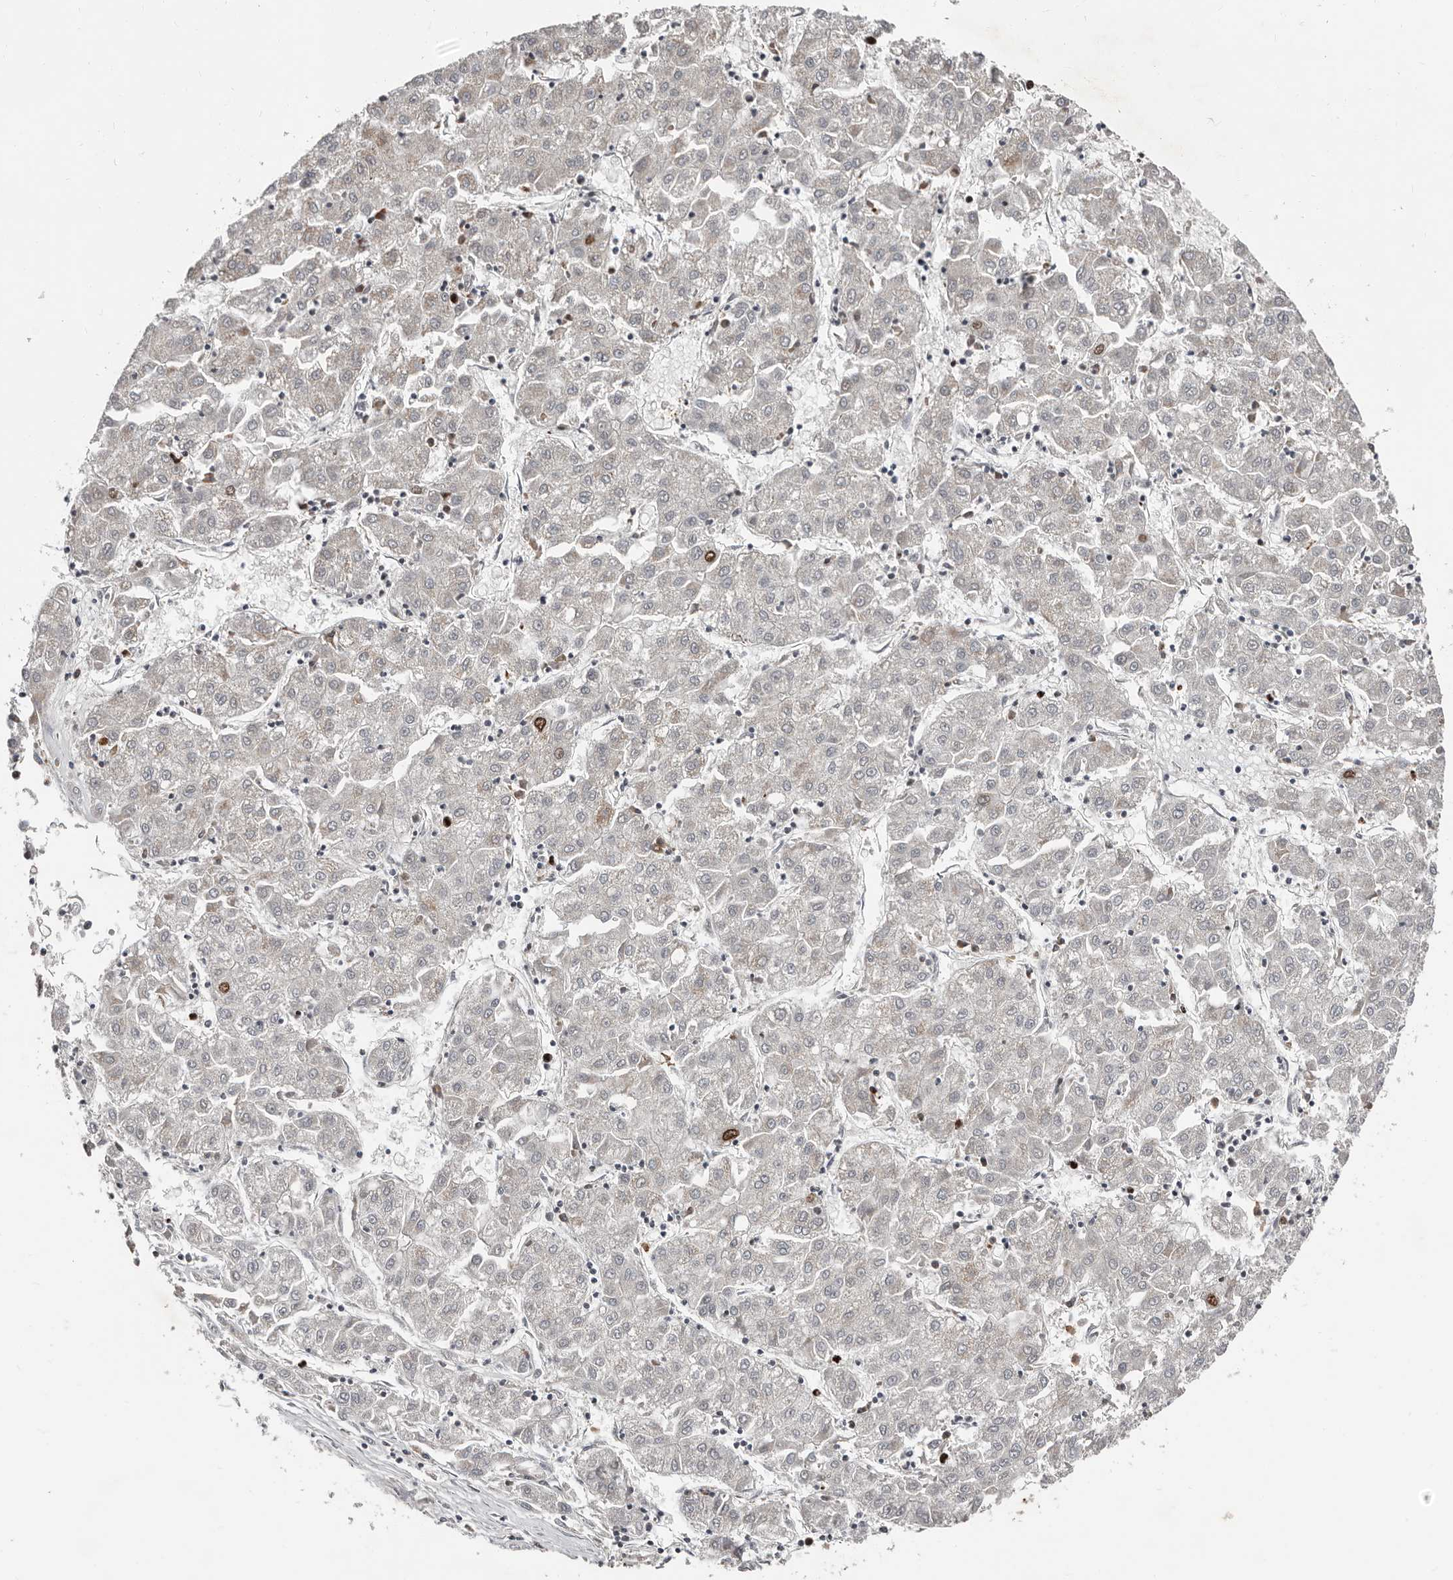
{"staining": {"intensity": "moderate", "quantity": "<25%", "location": "nuclear"}, "tissue": "liver cancer", "cell_type": "Tumor cells", "image_type": "cancer", "snomed": [{"axis": "morphology", "description": "Carcinoma, Hepatocellular, NOS"}, {"axis": "topography", "description": "Liver"}], "caption": "Protein expression analysis of hepatocellular carcinoma (liver) displays moderate nuclear positivity in about <25% of tumor cells. The protein is shown in brown color, while the nuclei are stained blue.", "gene": "SMYD4", "patient": {"sex": "male", "age": 72}}